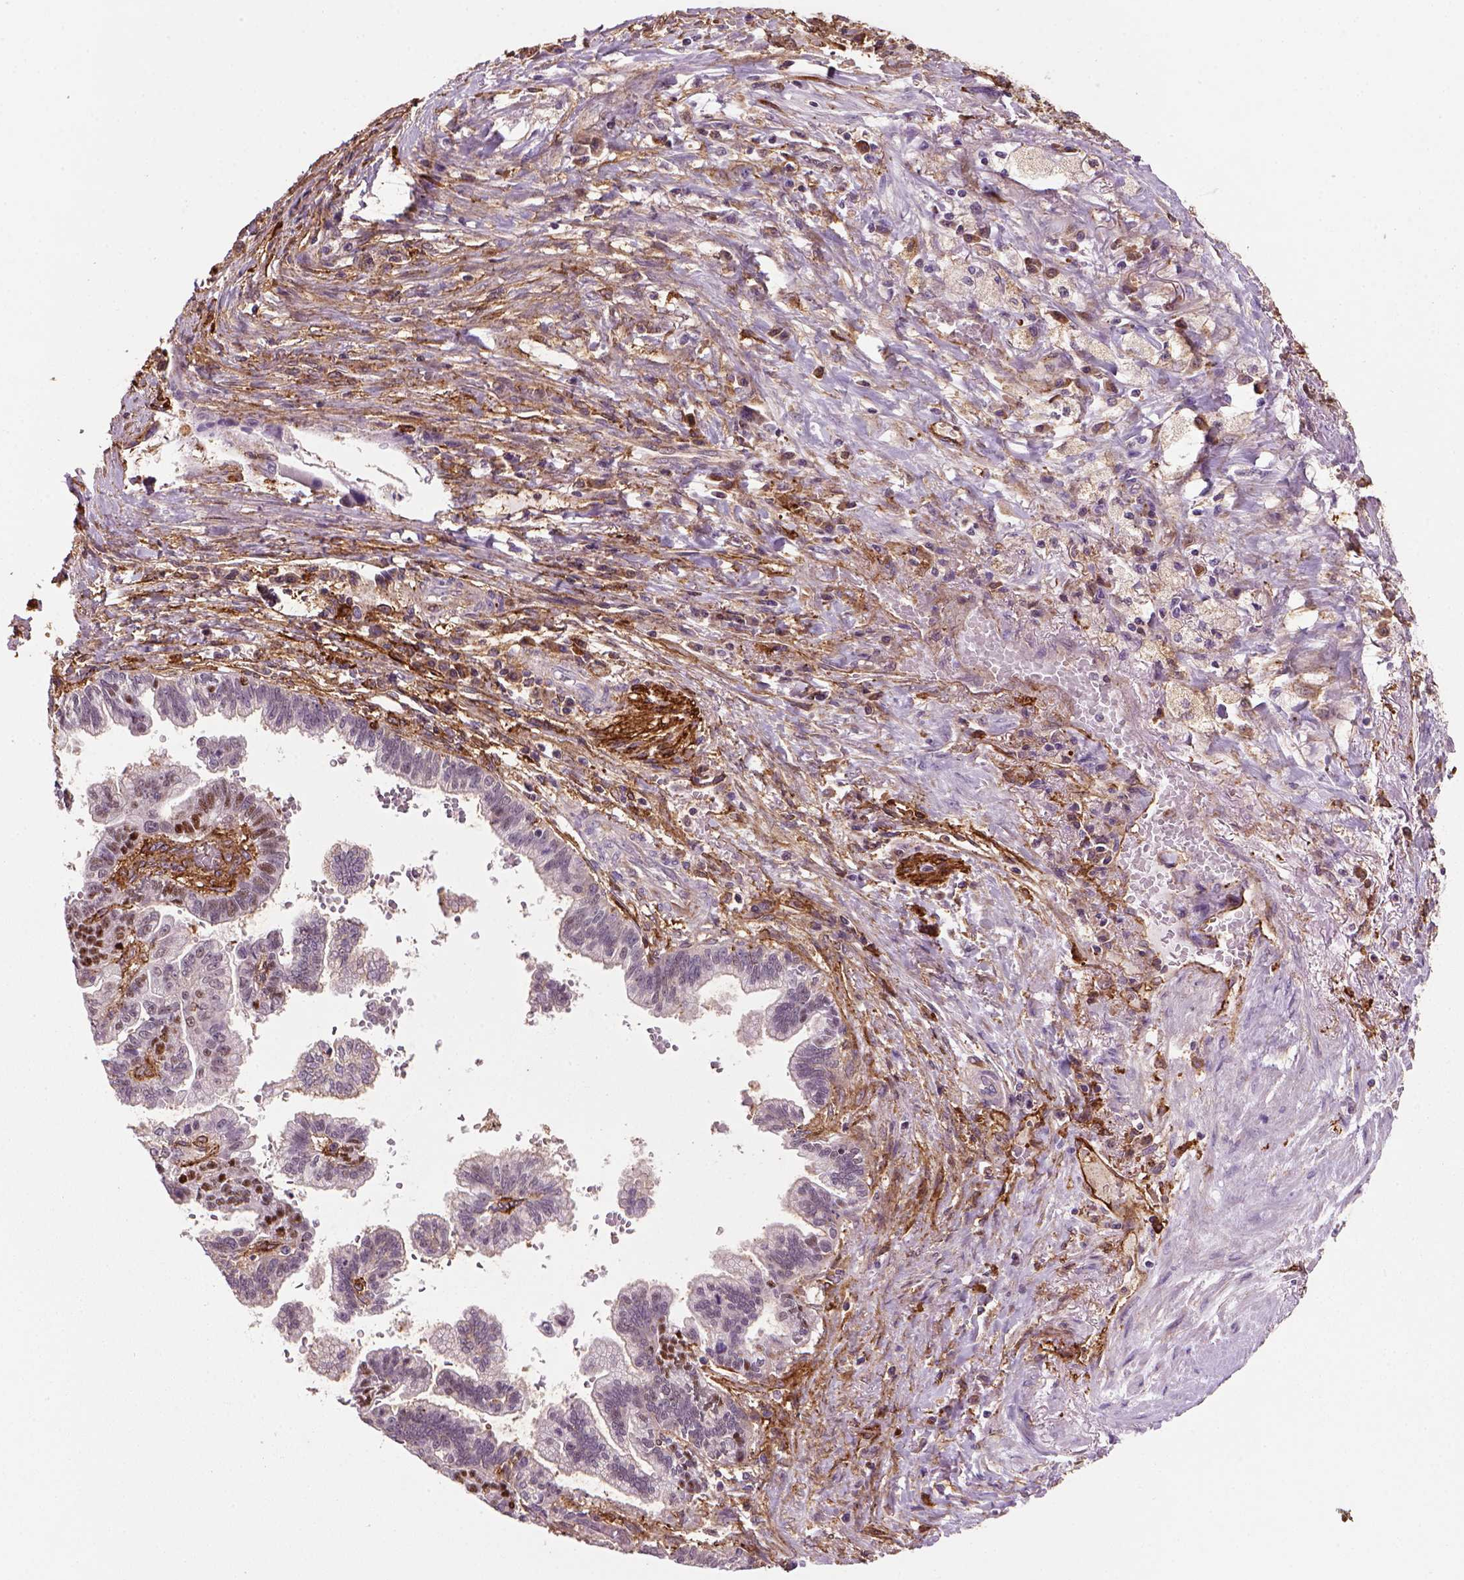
{"staining": {"intensity": "weak", "quantity": "<25%", "location": "cytoplasmic/membranous"}, "tissue": "stomach cancer", "cell_type": "Tumor cells", "image_type": "cancer", "snomed": [{"axis": "morphology", "description": "Adenocarcinoma, NOS"}, {"axis": "topography", "description": "Stomach"}], "caption": "The image exhibits no staining of tumor cells in stomach cancer (adenocarcinoma).", "gene": "MARCKS", "patient": {"sex": "male", "age": 83}}